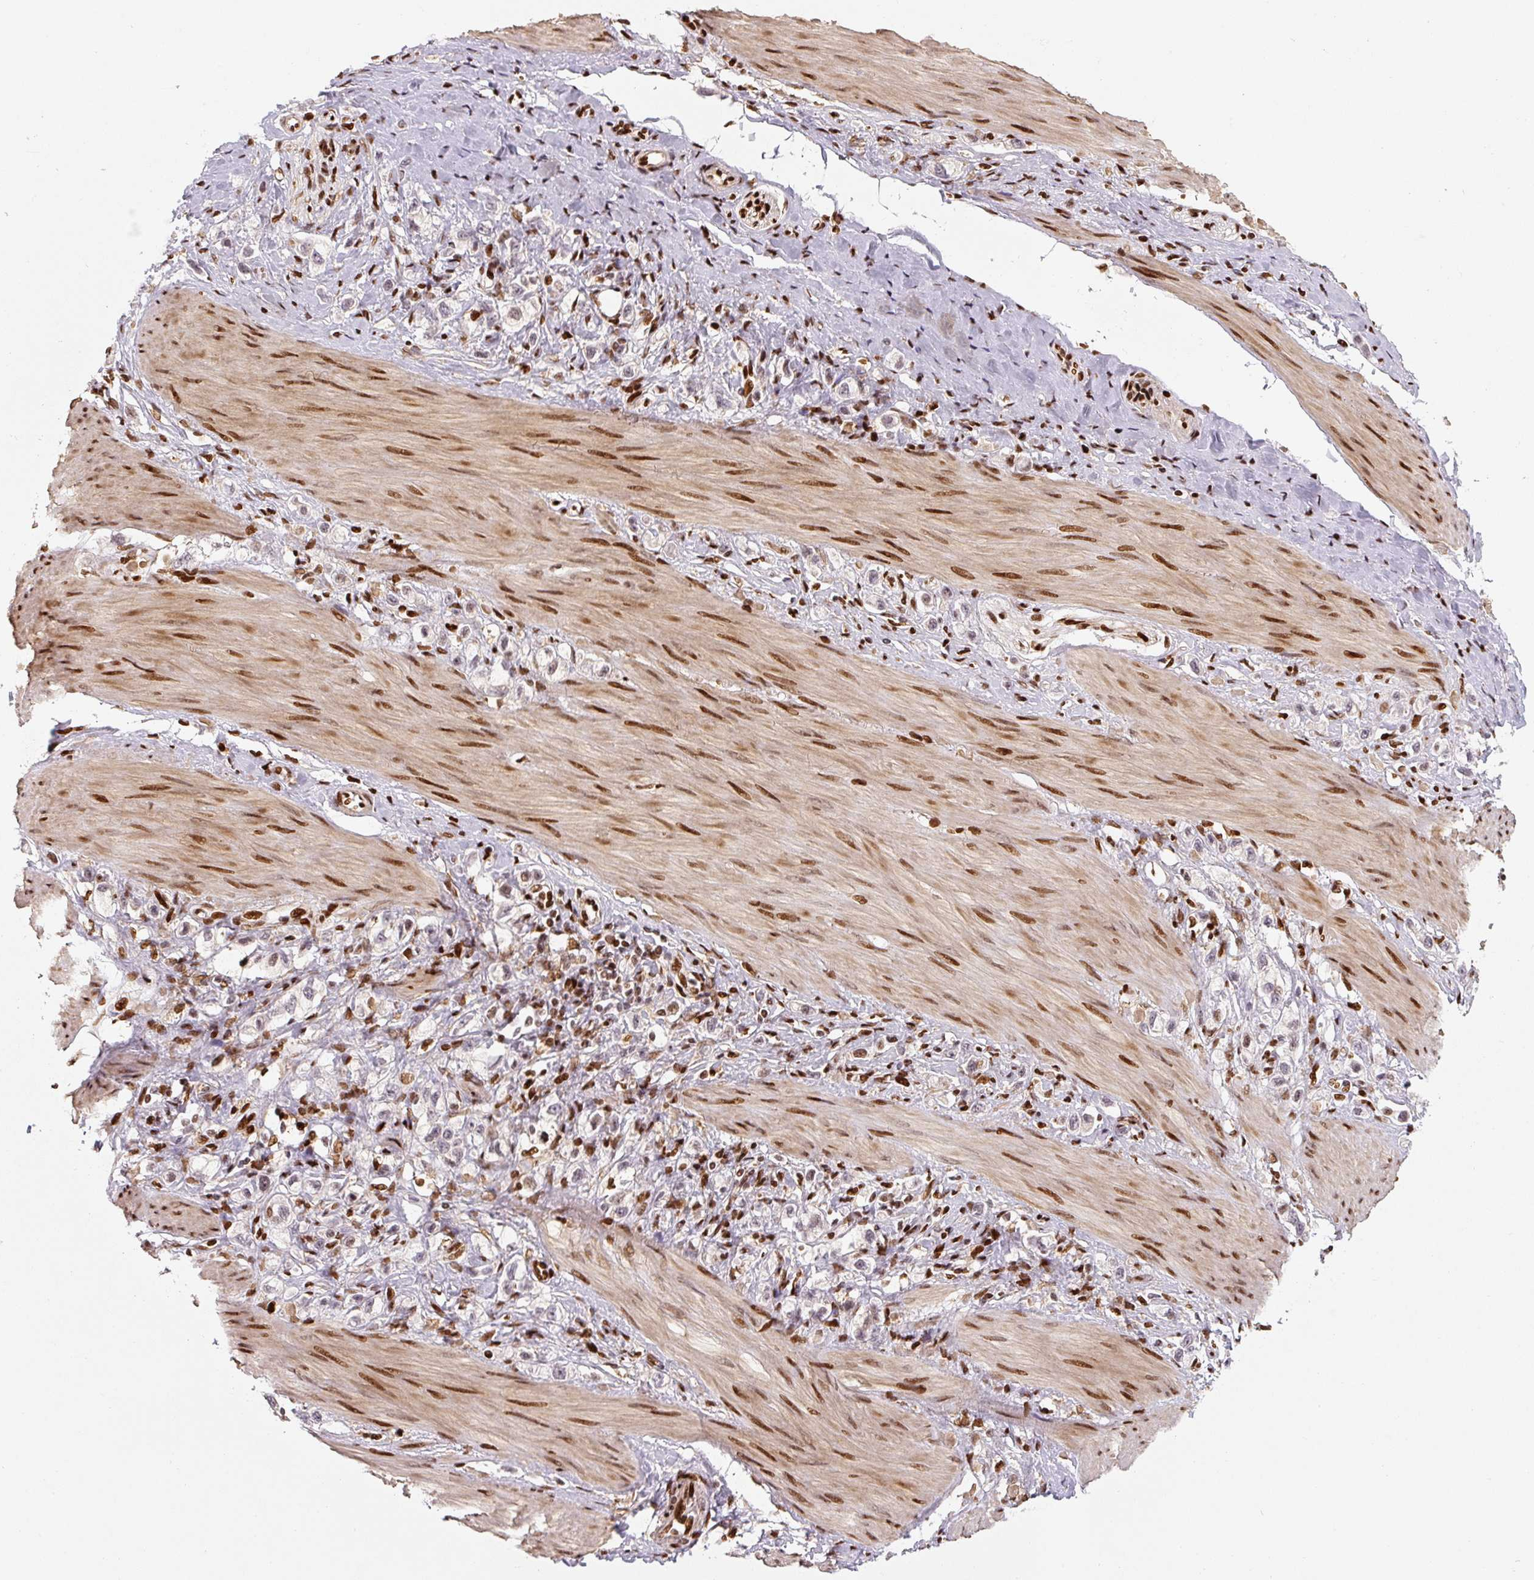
{"staining": {"intensity": "weak", "quantity": "<25%", "location": "nuclear"}, "tissue": "stomach cancer", "cell_type": "Tumor cells", "image_type": "cancer", "snomed": [{"axis": "morphology", "description": "Adenocarcinoma, NOS"}, {"axis": "topography", "description": "Stomach"}], "caption": "Human stomach cancer stained for a protein using immunohistochemistry (IHC) displays no staining in tumor cells.", "gene": "PYDC2", "patient": {"sex": "female", "age": 65}}